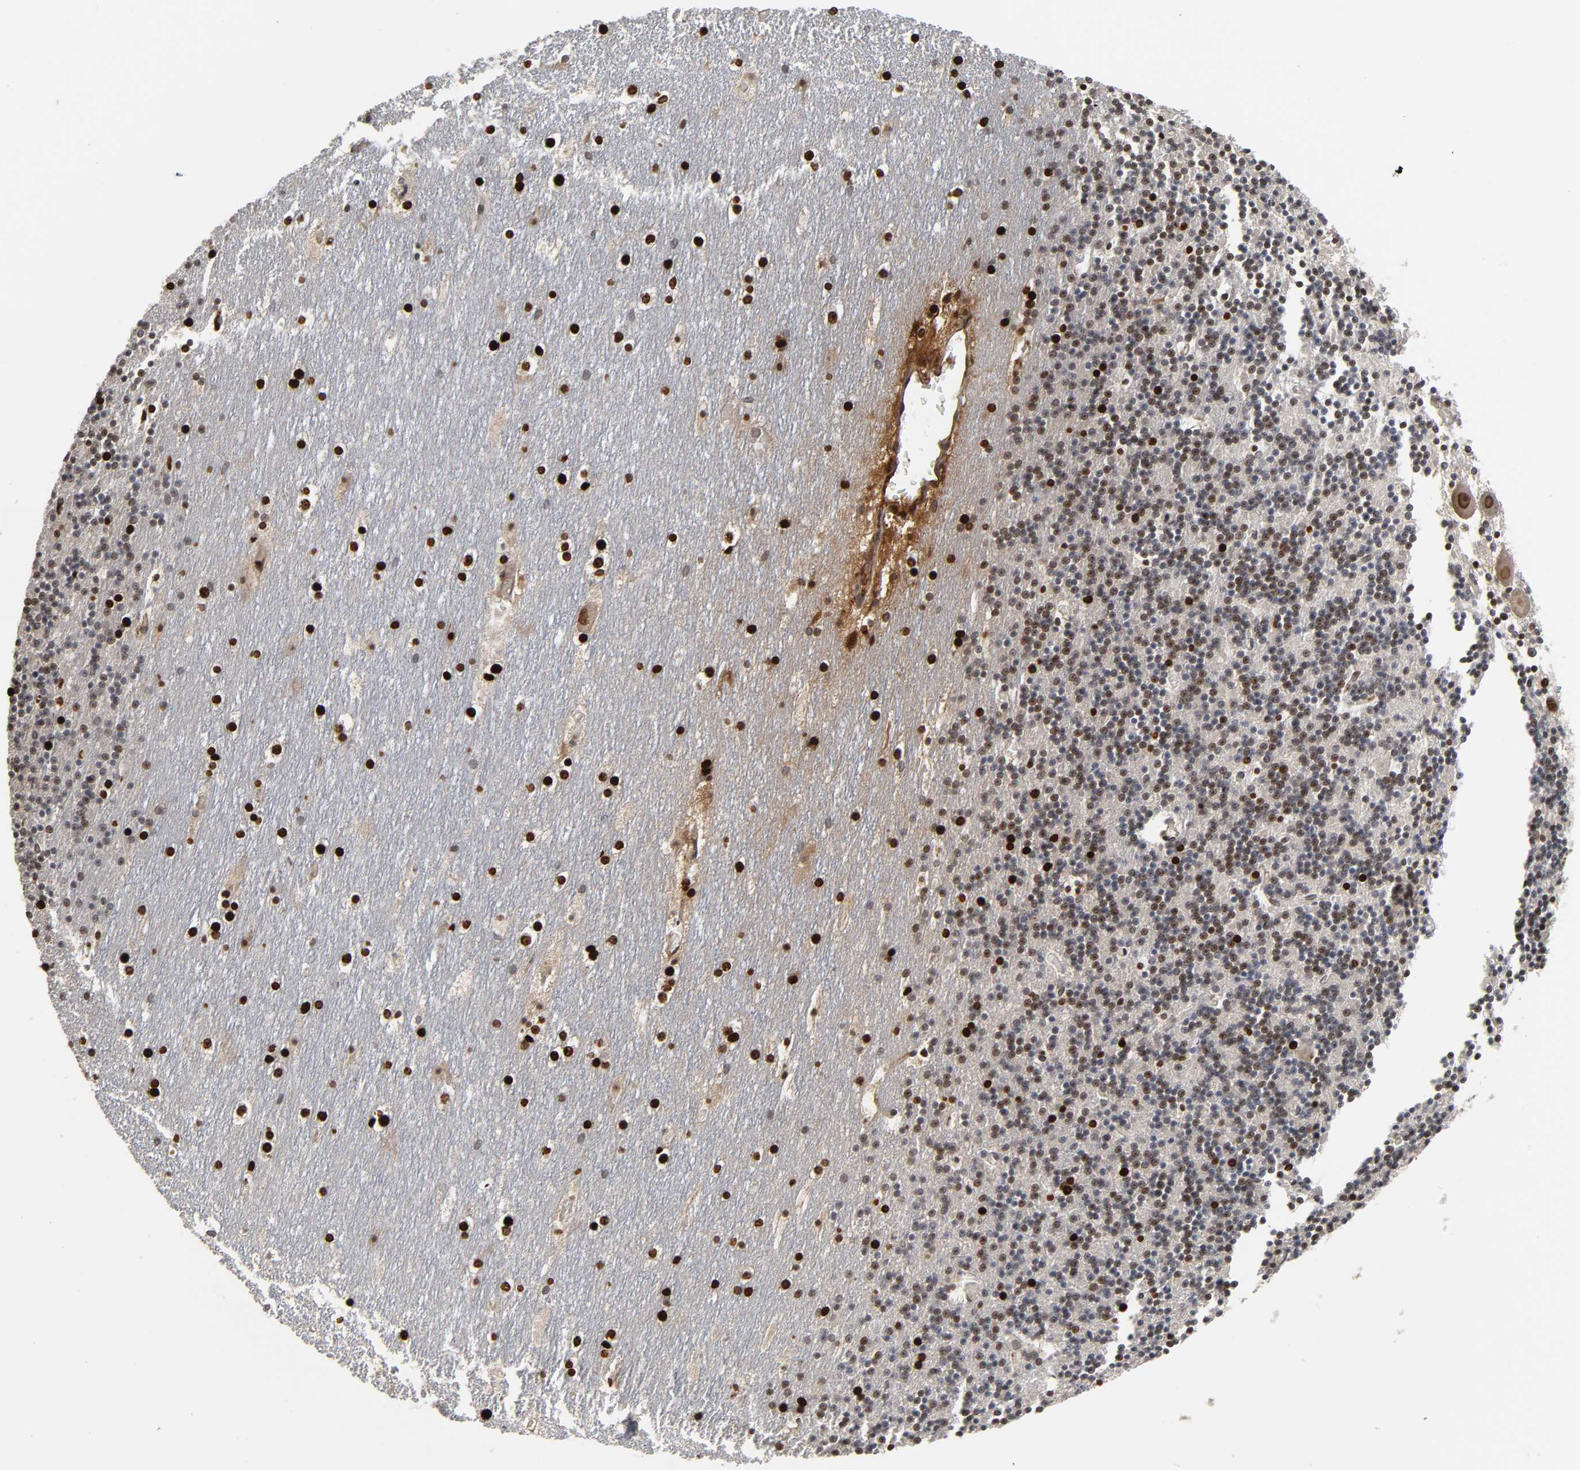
{"staining": {"intensity": "moderate", "quantity": "25%-75%", "location": "nuclear"}, "tissue": "cerebellum", "cell_type": "Cells in granular layer", "image_type": "normal", "snomed": [{"axis": "morphology", "description": "Normal tissue, NOS"}, {"axis": "topography", "description": "Cerebellum"}], "caption": "Normal cerebellum shows moderate nuclear expression in about 25%-75% of cells in granular layer, visualized by immunohistochemistry.", "gene": "CPN2", "patient": {"sex": "male", "age": 45}}